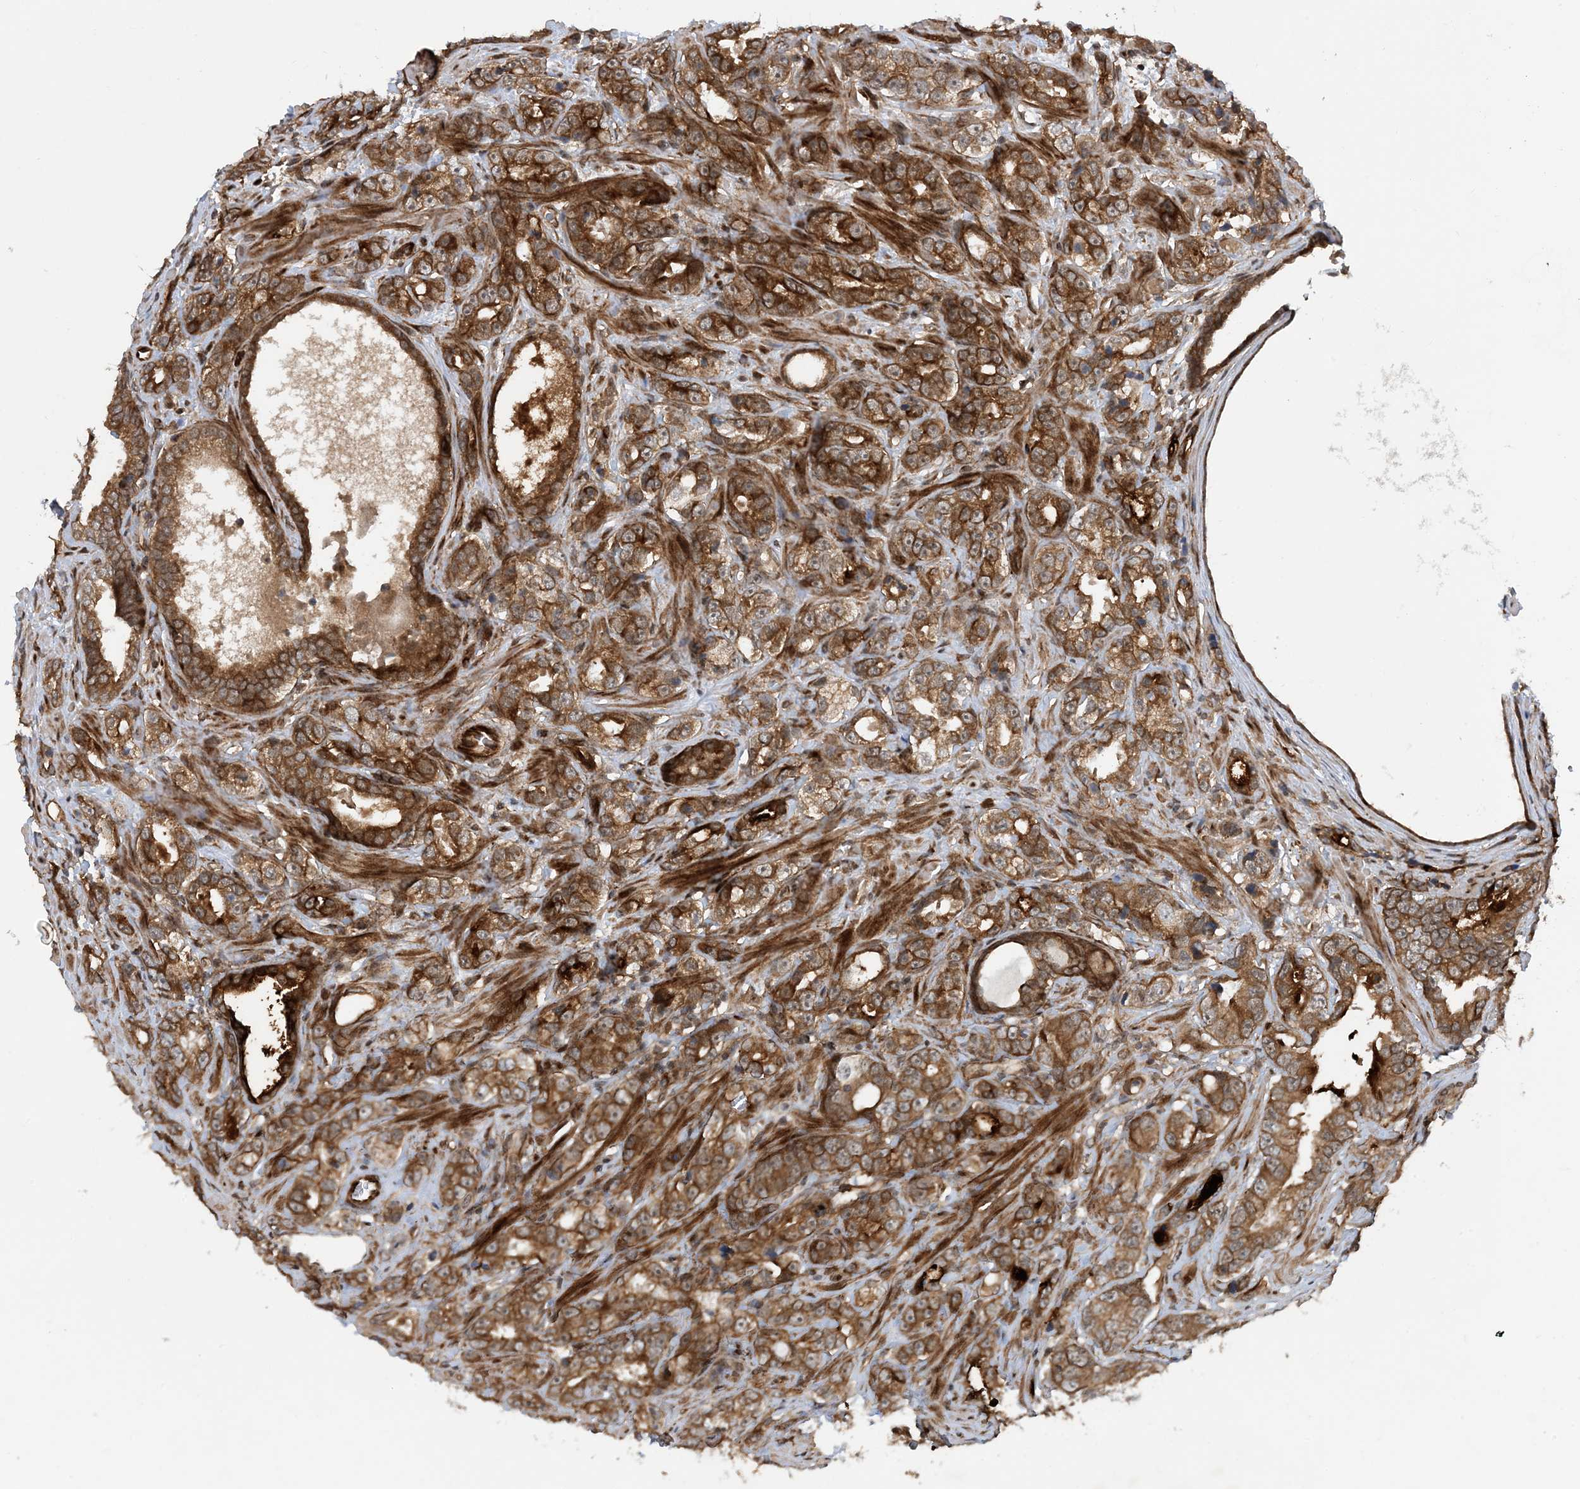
{"staining": {"intensity": "strong", "quantity": ">75%", "location": "cytoplasmic/membranous"}, "tissue": "prostate cancer", "cell_type": "Tumor cells", "image_type": "cancer", "snomed": [{"axis": "morphology", "description": "Adenocarcinoma, High grade"}, {"axis": "topography", "description": "Prostate"}], "caption": "Immunohistochemistry histopathology image of human prostate cancer (adenocarcinoma (high-grade)) stained for a protein (brown), which reveals high levels of strong cytoplasmic/membranous positivity in about >75% of tumor cells.", "gene": "HEMK1", "patient": {"sex": "male", "age": 62}}